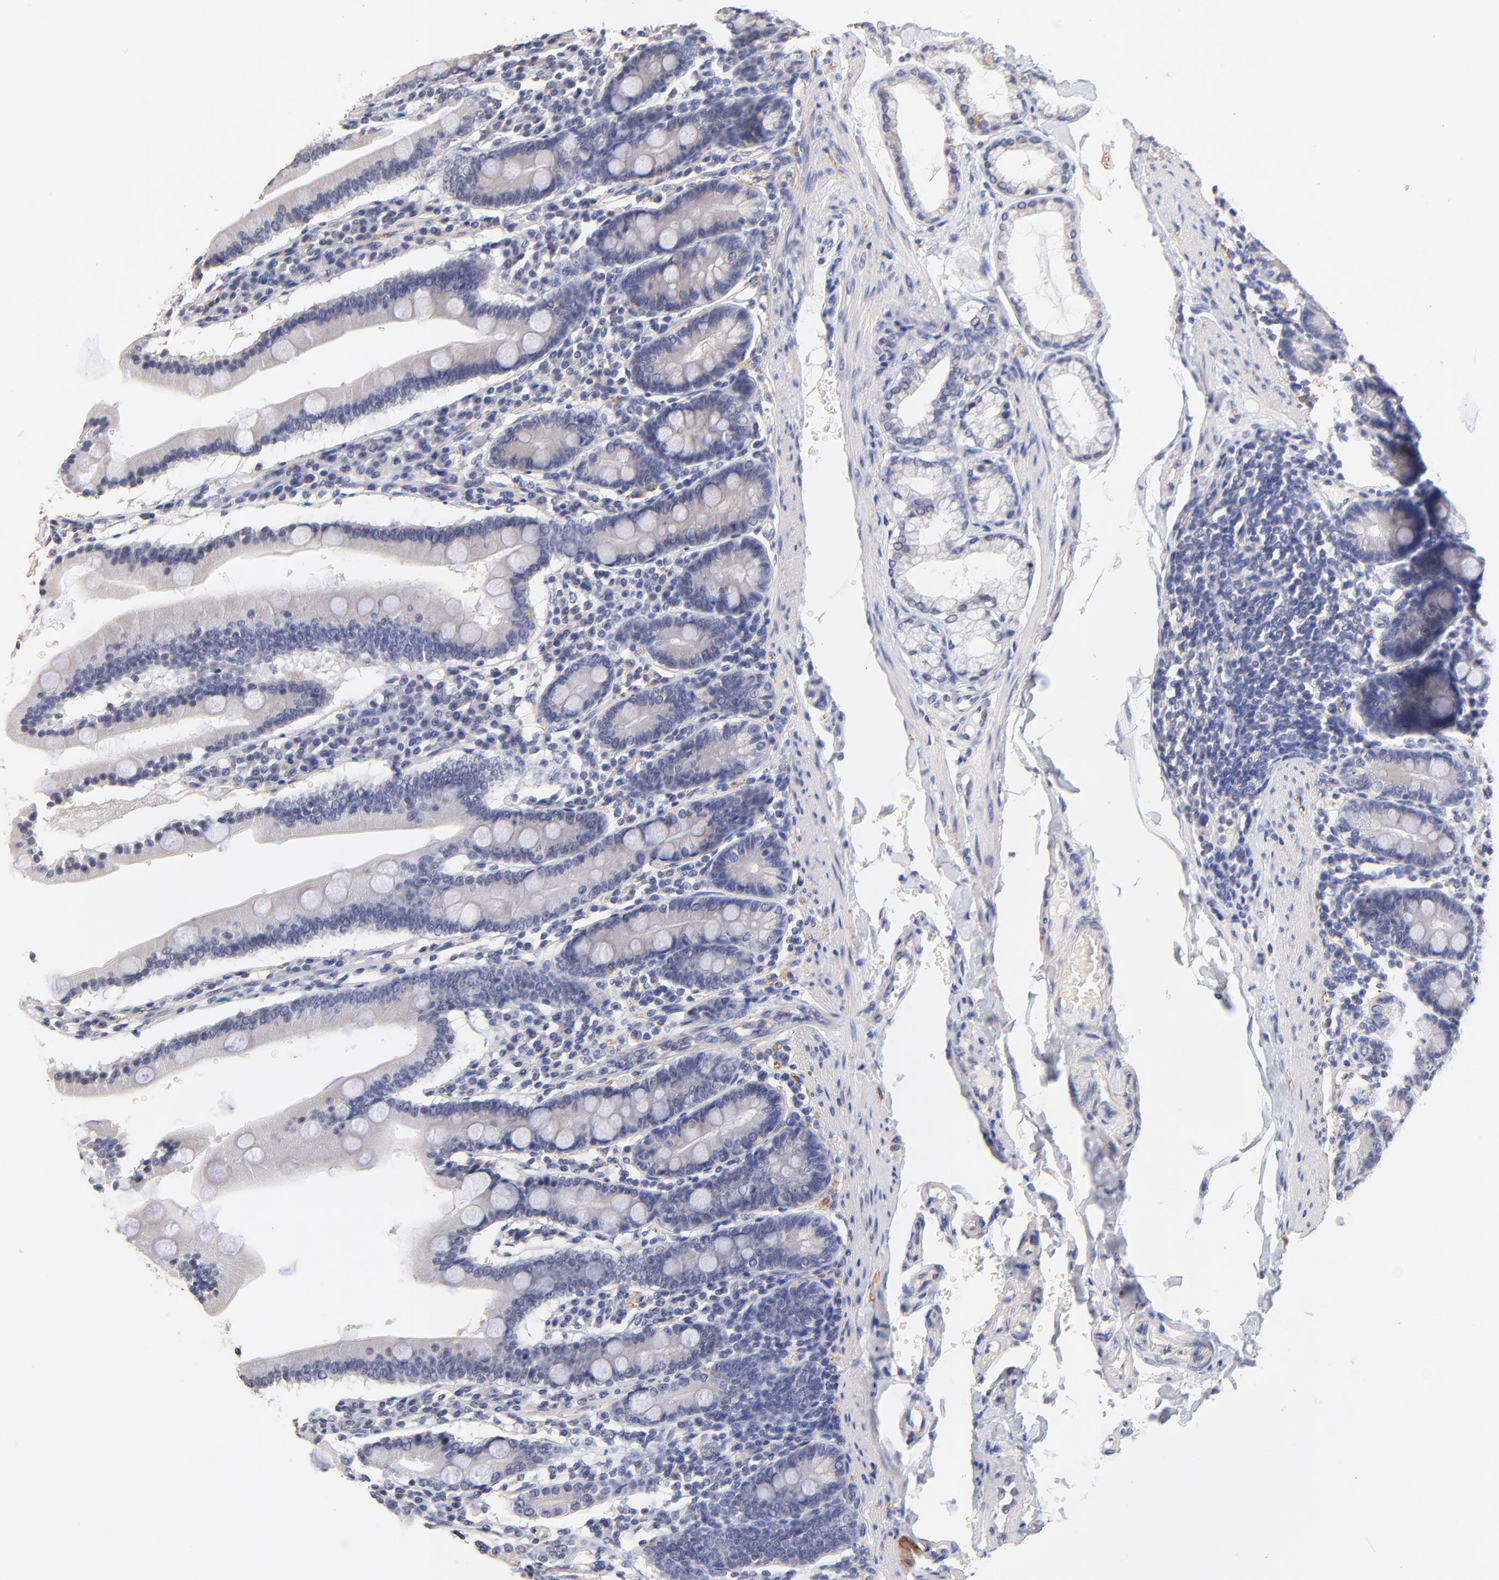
{"staining": {"intensity": "negative", "quantity": "none", "location": "none"}, "tissue": "duodenum", "cell_type": "Glandular cells", "image_type": "normal", "snomed": [{"axis": "morphology", "description": "Normal tissue, NOS"}, {"axis": "topography", "description": "Duodenum"}], "caption": "IHC of unremarkable duodenum shows no positivity in glandular cells.", "gene": "RIBC2", "patient": {"sex": "male", "age": 50}}